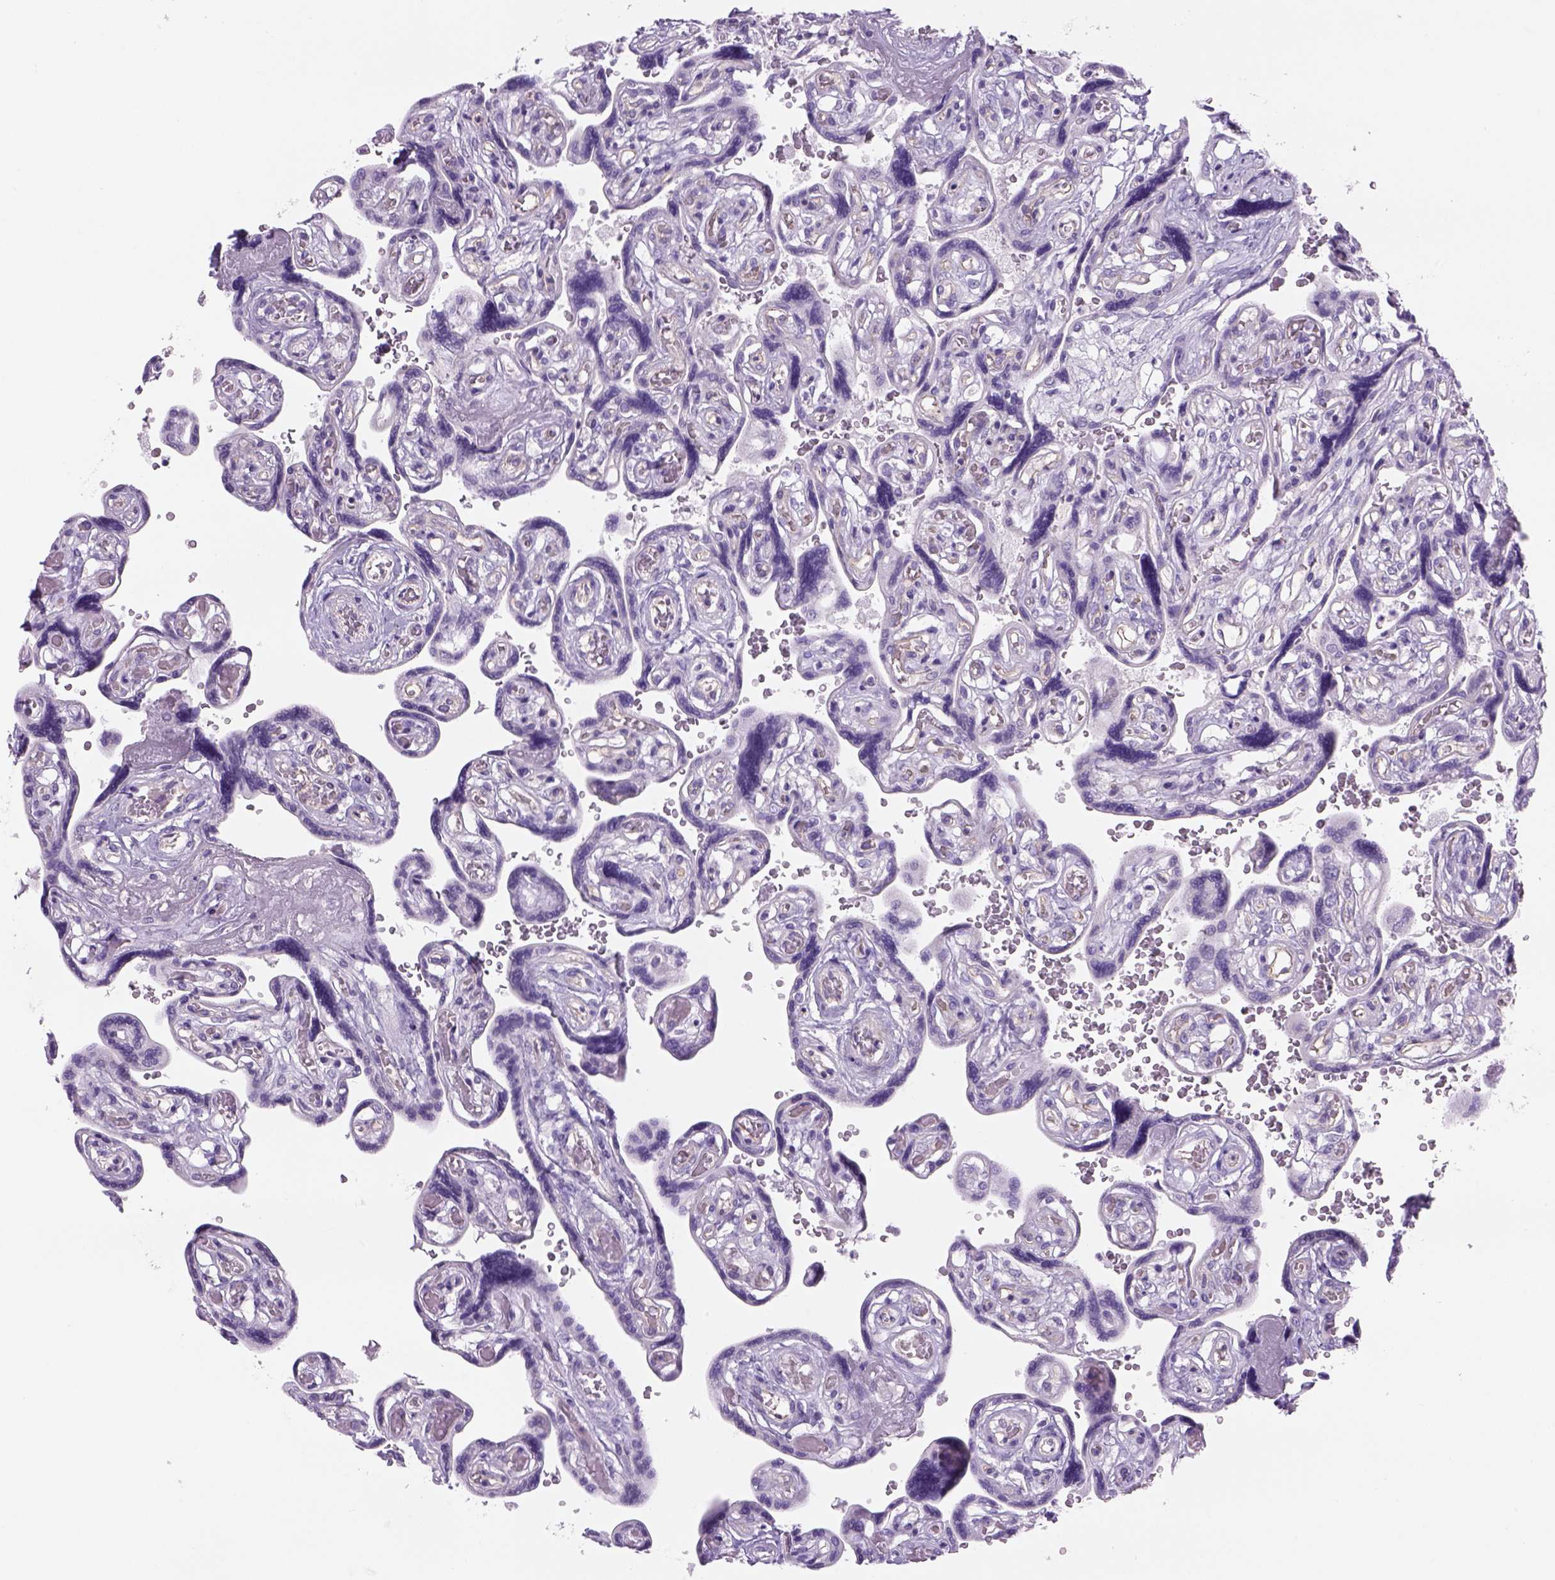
{"staining": {"intensity": "negative", "quantity": "none", "location": "none"}, "tissue": "placenta", "cell_type": "Decidual cells", "image_type": "normal", "snomed": [{"axis": "morphology", "description": "Normal tissue, NOS"}, {"axis": "topography", "description": "Placenta"}], "caption": "A histopathology image of human placenta is negative for staining in decidual cells.", "gene": "TENM4", "patient": {"sex": "female", "age": 32}}